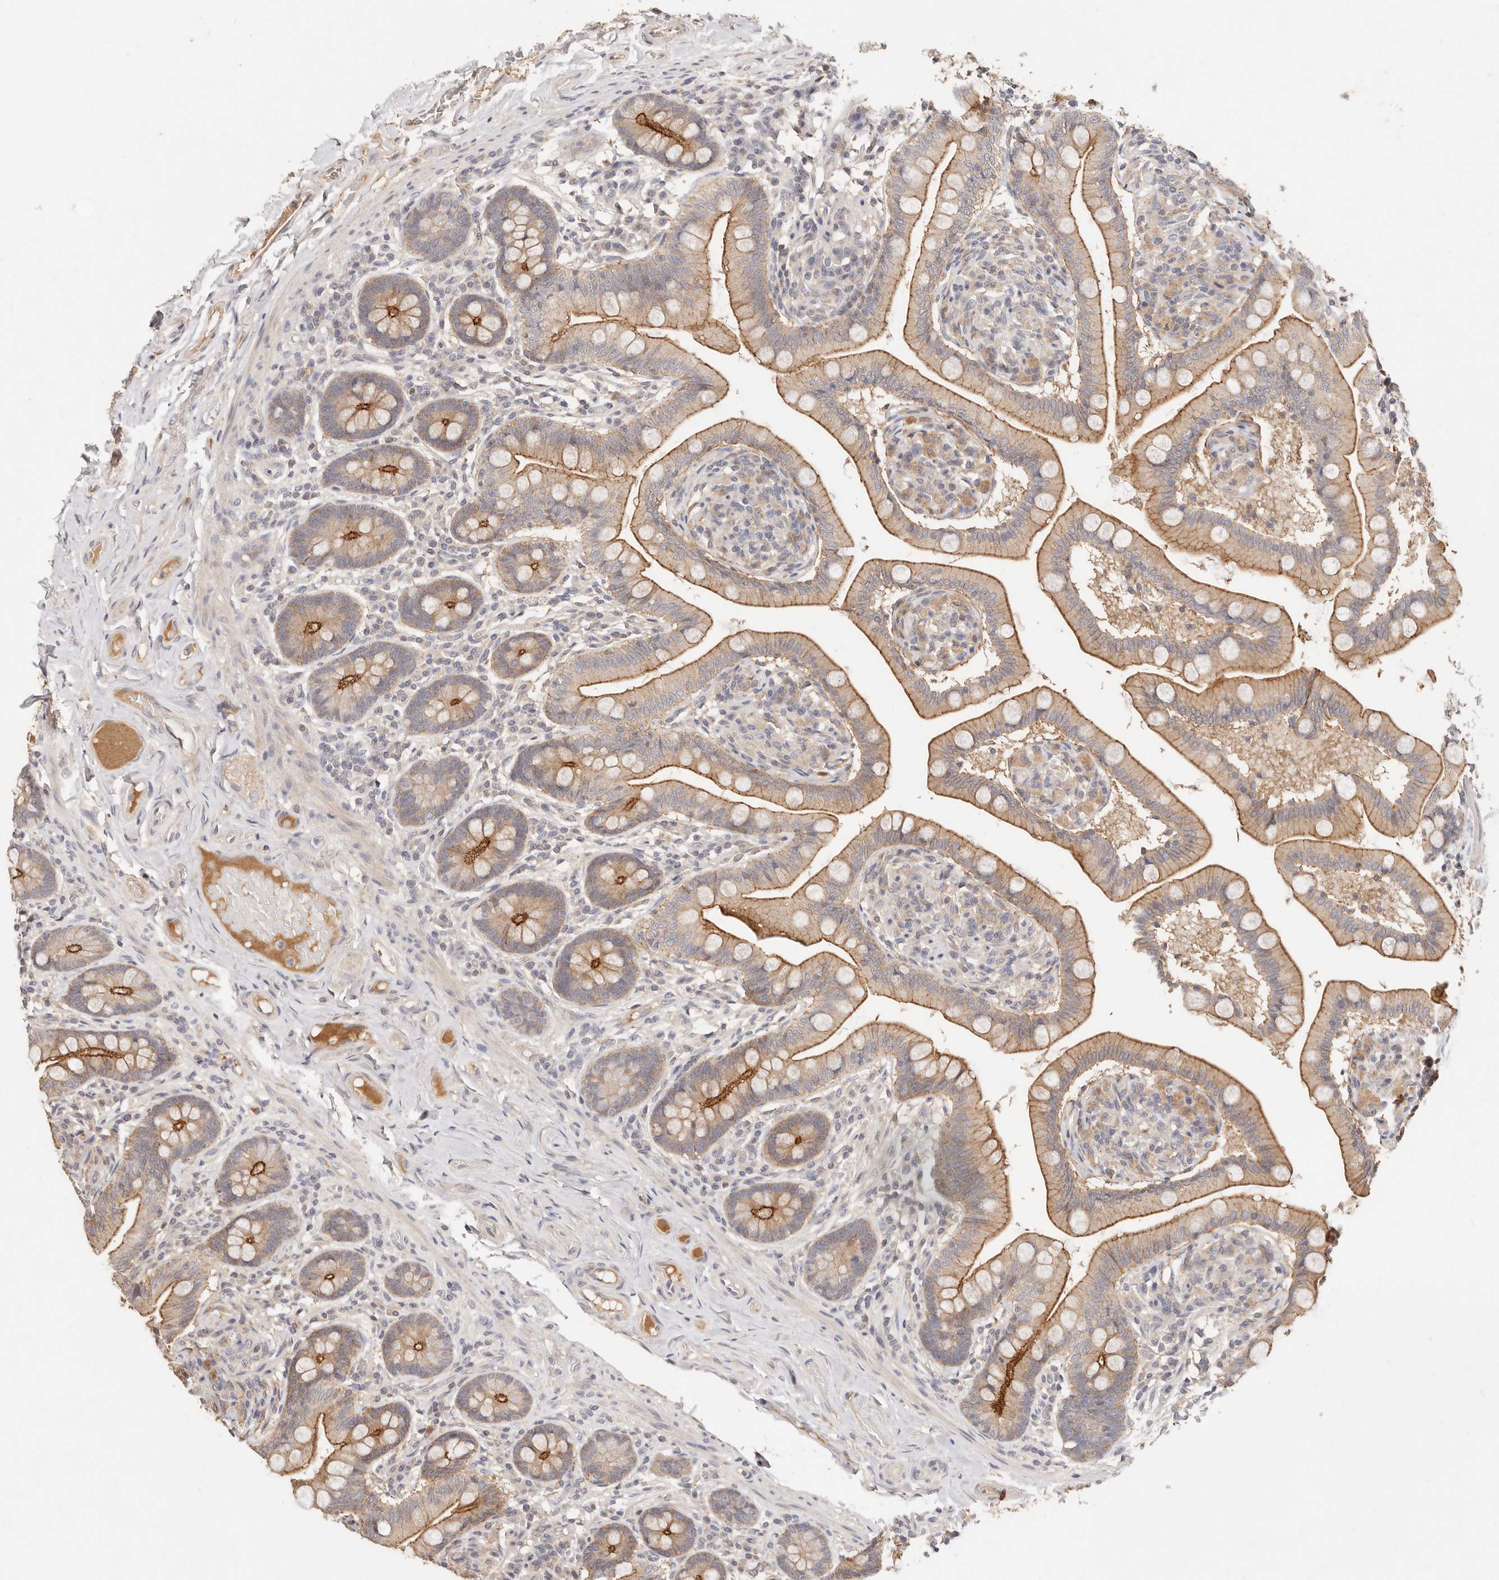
{"staining": {"intensity": "strong", "quantity": "25%-75%", "location": "cytoplasmic/membranous"}, "tissue": "small intestine", "cell_type": "Glandular cells", "image_type": "normal", "snomed": [{"axis": "morphology", "description": "Normal tissue, NOS"}, {"axis": "topography", "description": "Small intestine"}], "caption": "Immunohistochemistry (IHC) of unremarkable small intestine demonstrates high levels of strong cytoplasmic/membranous staining in about 25%-75% of glandular cells.", "gene": "CXADR", "patient": {"sex": "female", "age": 64}}